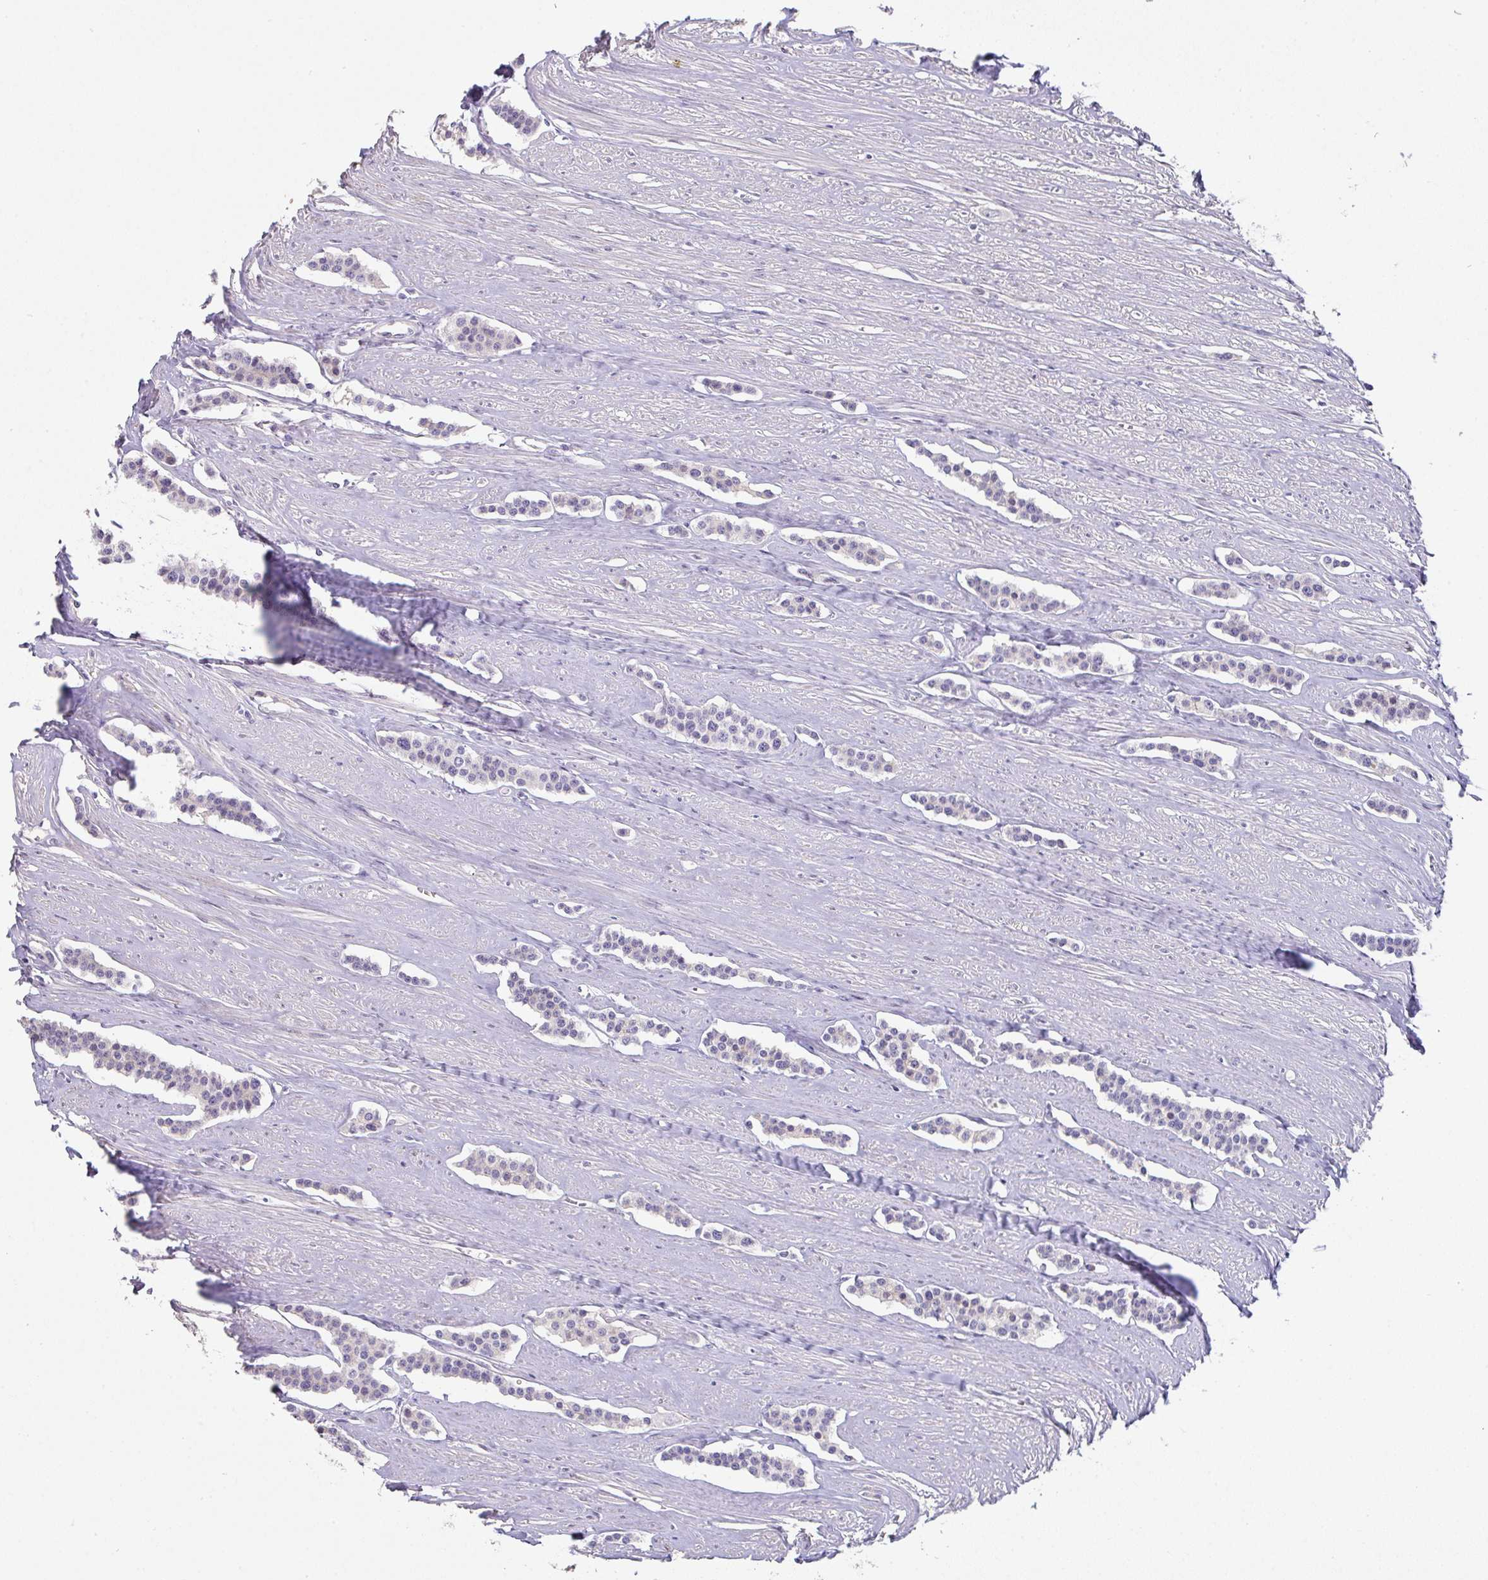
{"staining": {"intensity": "negative", "quantity": "none", "location": "none"}, "tissue": "carcinoid", "cell_type": "Tumor cells", "image_type": "cancer", "snomed": [{"axis": "morphology", "description": "Carcinoid, malignant, NOS"}, {"axis": "topography", "description": "Small intestine"}], "caption": "Immunohistochemical staining of malignant carcinoid exhibits no significant expression in tumor cells.", "gene": "TNFRSF10A", "patient": {"sex": "male", "age": 60}}